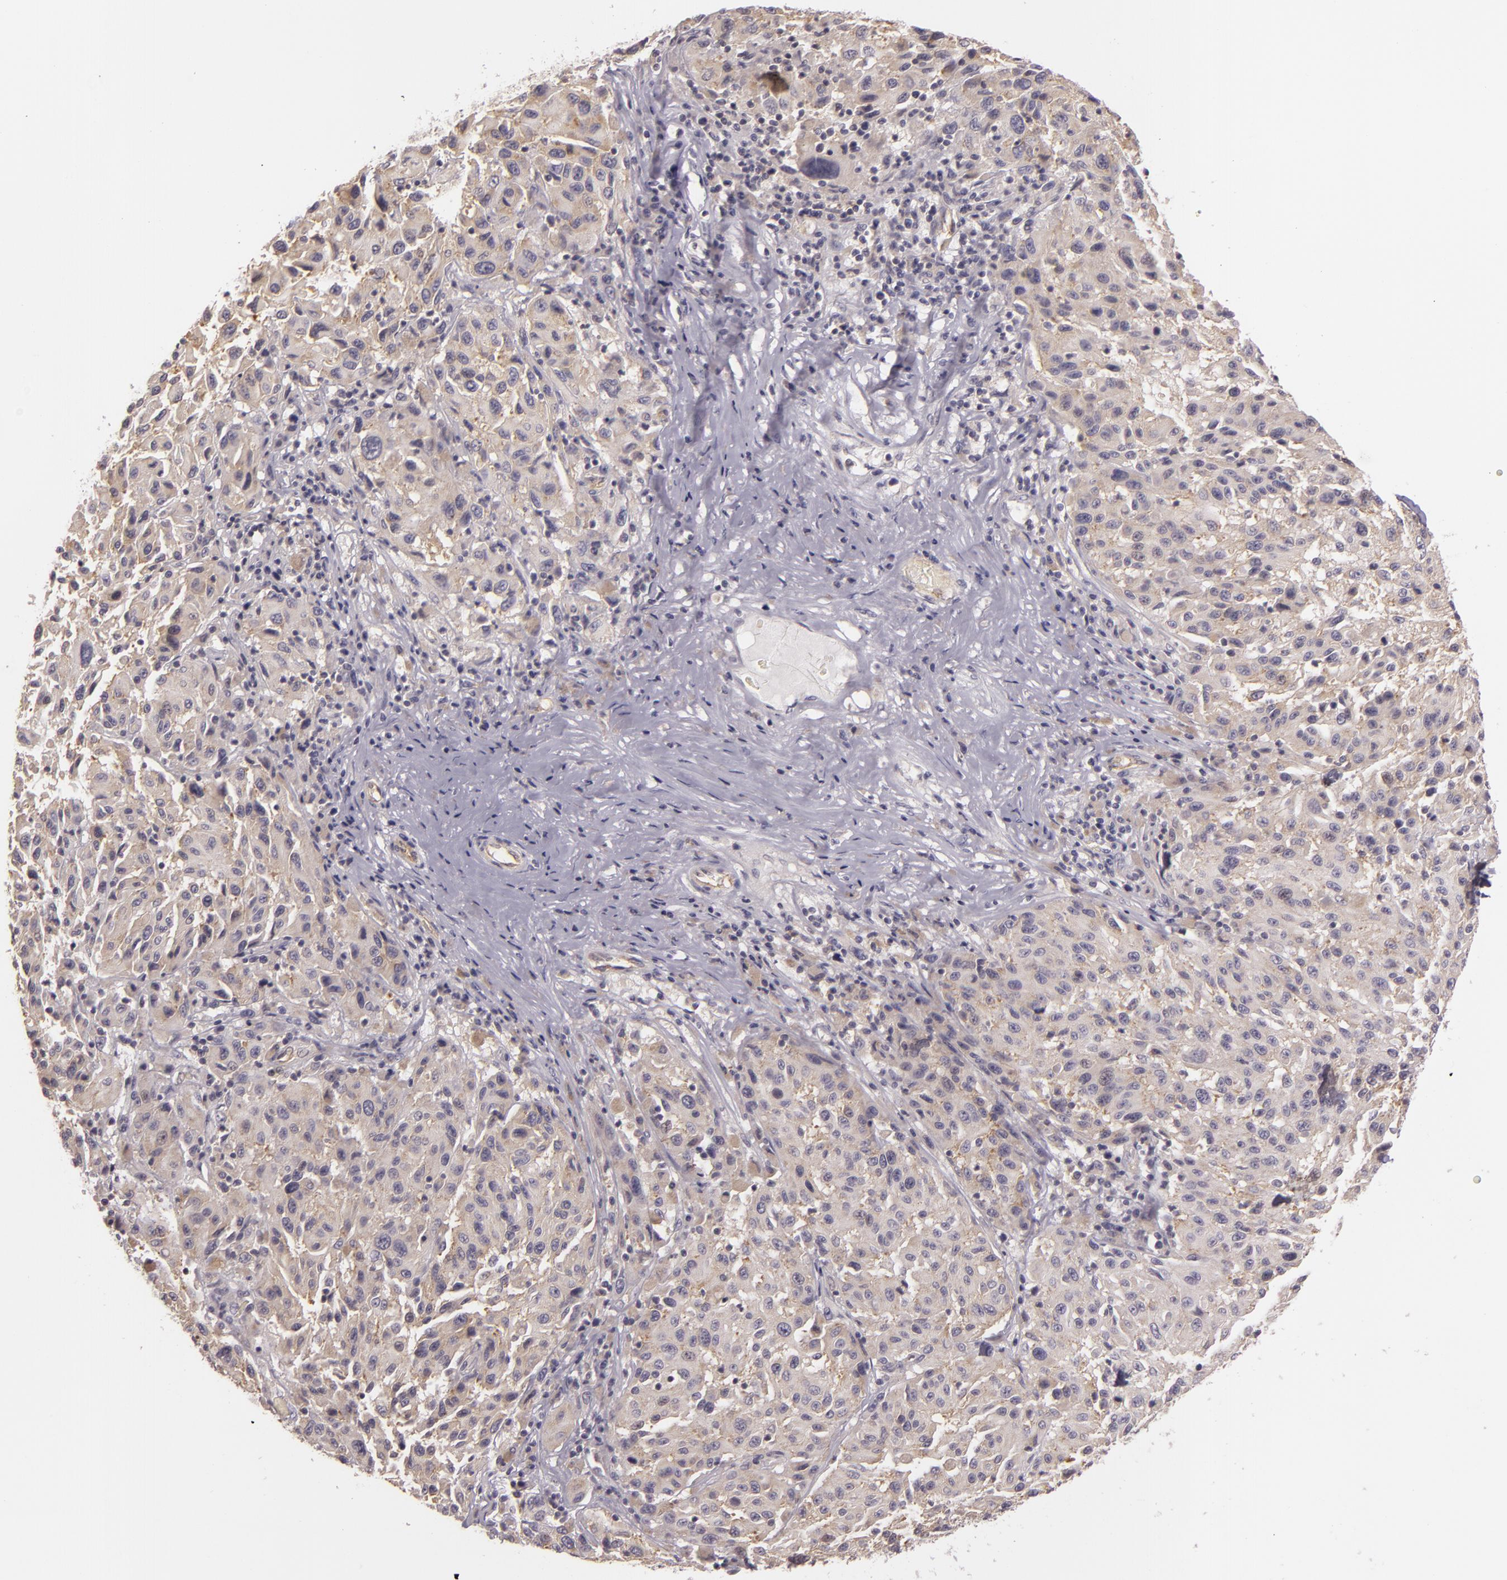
{"staining": {"intensity": "weak", "quantity": "25%-75%", "location": "cytoplasmic/membranous"}, "tissue": "melanoma", "cell_type": "Tumor cells", "image_type": "cancer", "snomed": [{"axis": "morphology", "description": "Malignant melanoma, NOS"}, {"axis": "topography", "description": "Skin"}], "caption": "A brown stain shows weak cytoplasmic/membranous positivity of a protein in melanoma tumor cells. The protein is stained brown, and the nuclei are stained in blue (DAB (3,3'-diaminobenzidine) IHC with brightfield microscopy, high magnification).", "gene": "RALGAPA1", "patient": {"sex": "female", "age": 77}}